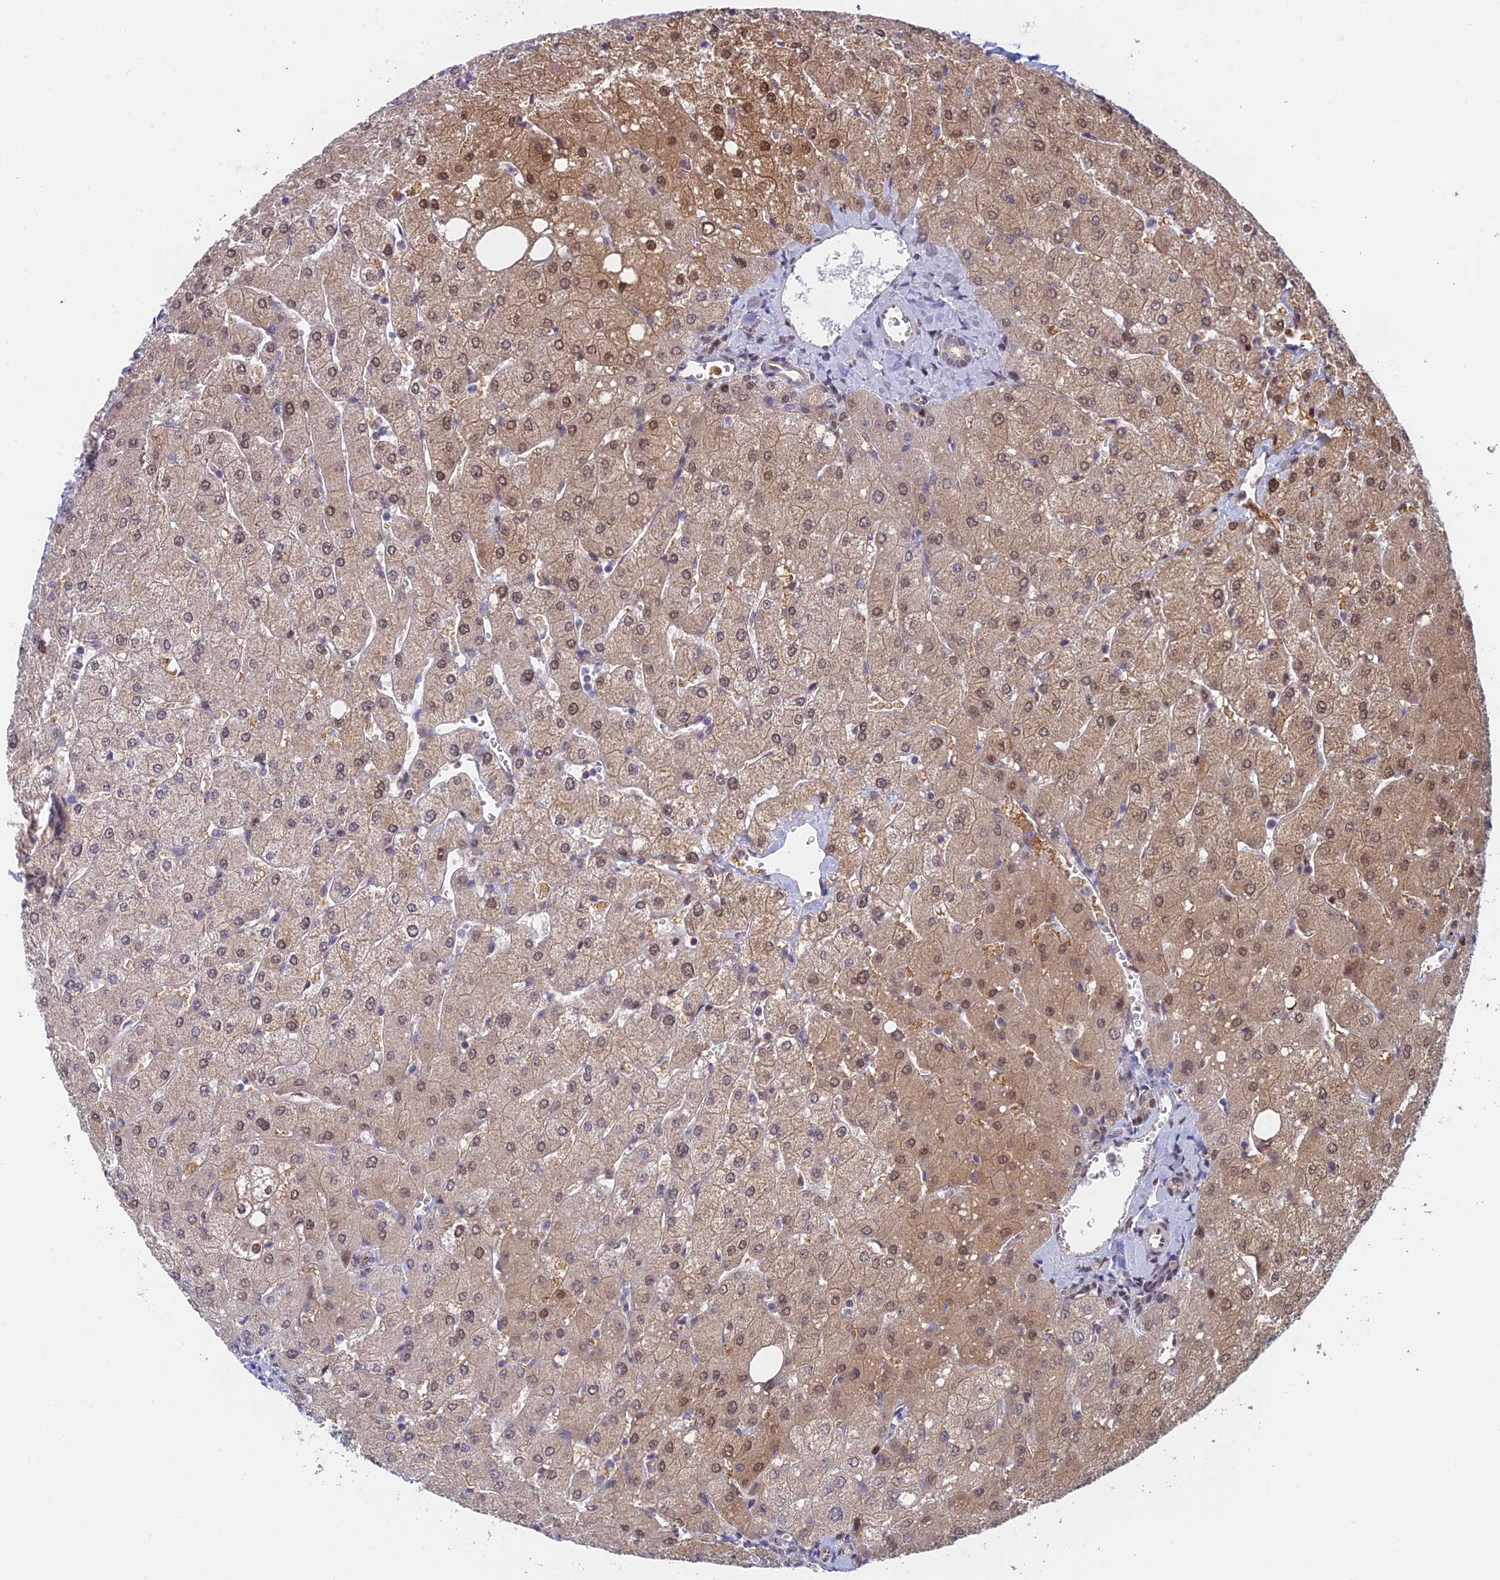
{"staining": {"intensity": "negative", "quantity": "none", "location": "none"}, "tissue": "liver", "cell_type": "Cholangiocytes", "image_type": "normal", "snomed": [{"axis": "morphology", "description": "Normal tissue, NOS"}, {"axis": "topography", "description": "Liver"}], "caption": "A histopathology image of liver stained for a protein exhibits no brown staining in cholangiocytes. The staining was performed using DAB to visualize the protein expression in brown, while the nuclei were stained in blue with hematoxylin (Magnification: 20x).", "gene": "MRPL17", "patient": {"sex": "male", "age": 55}}